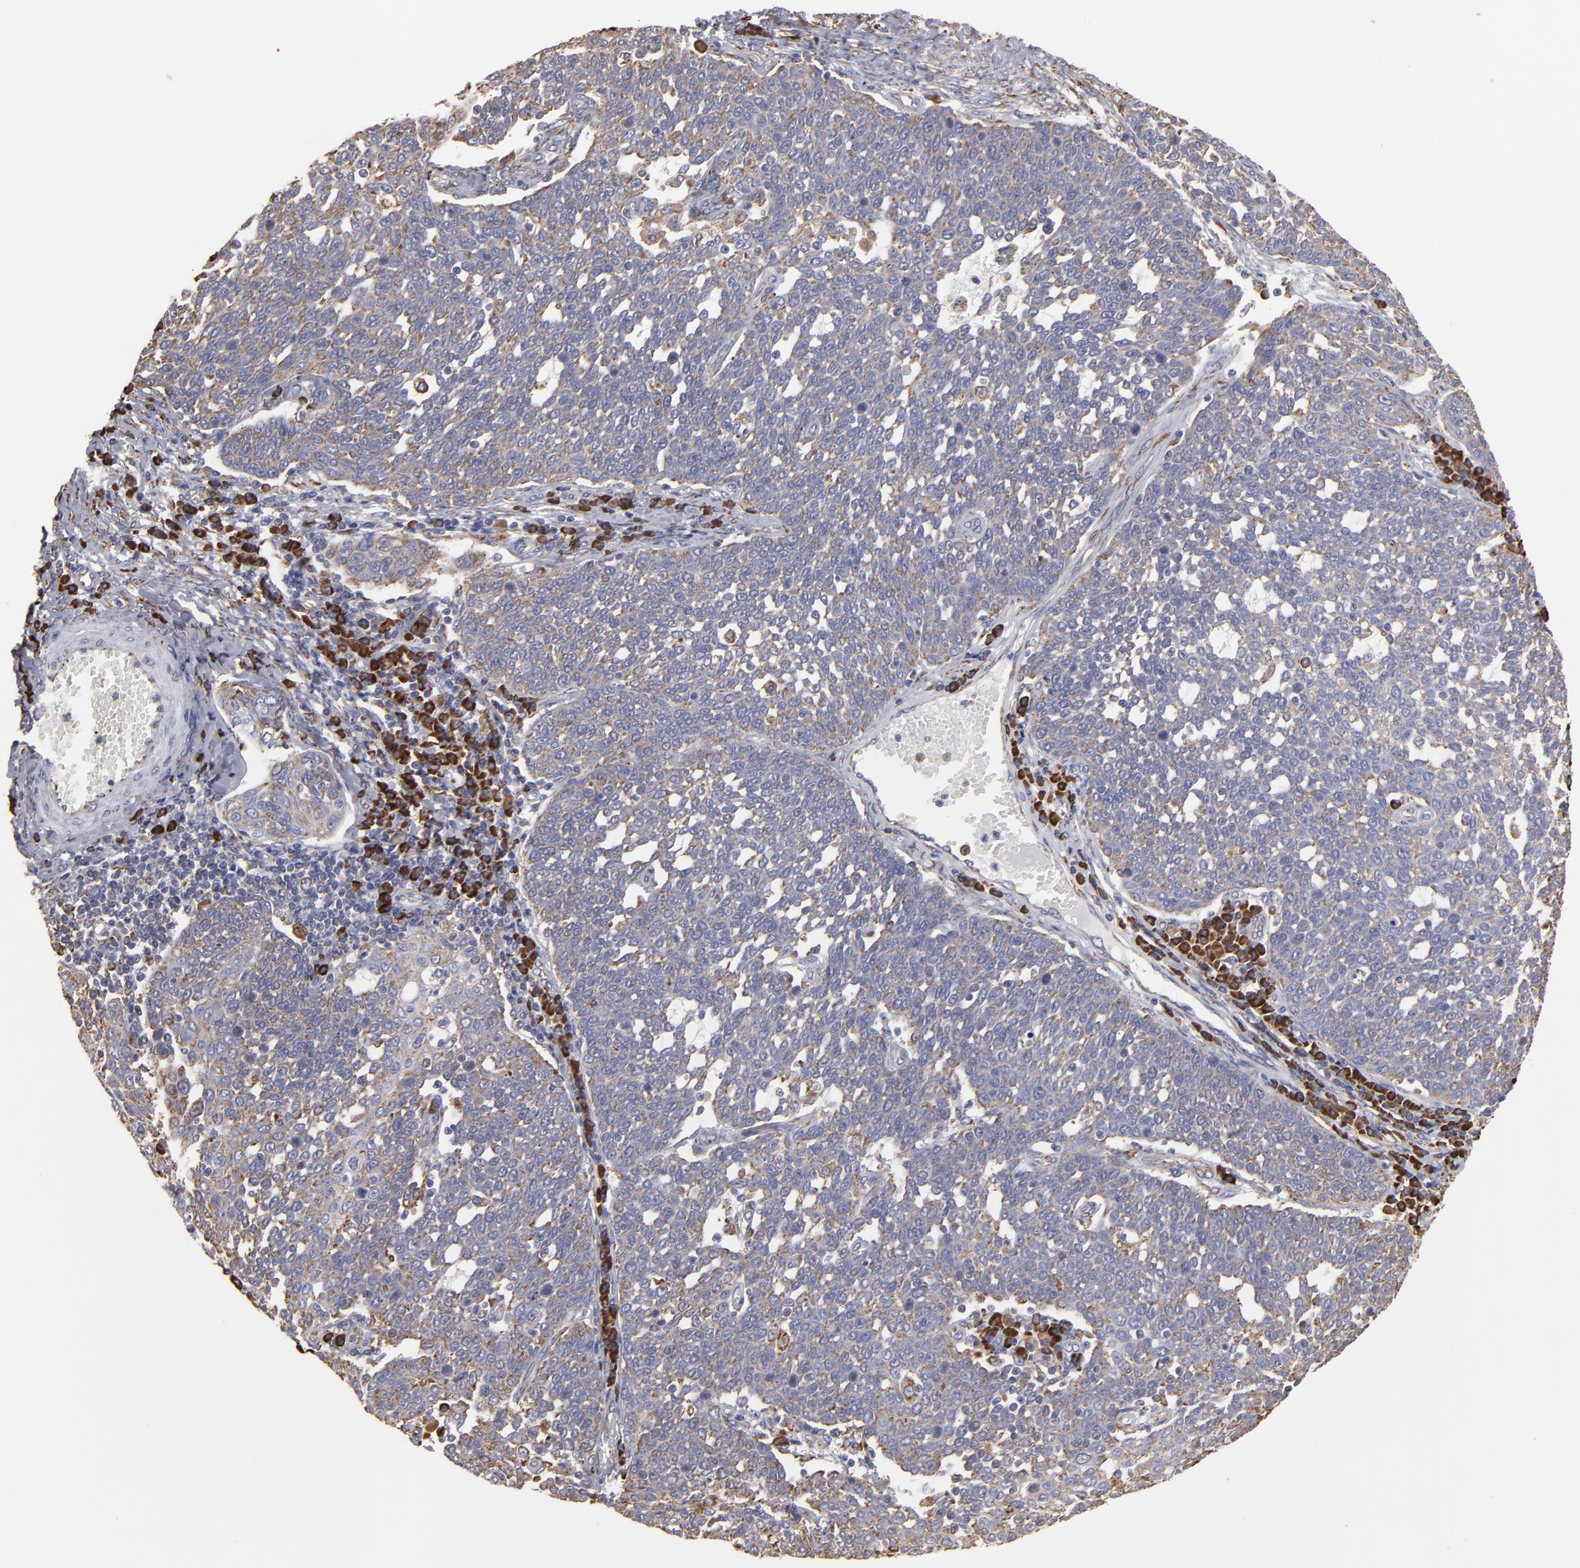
{"staining": {"intensity": "weak", "quantity": ">75%", "location": "cytoplasmic/membranous"}, "tissue": "cervical cancer", "cell_type": "Tumor cells", "image_type": "cancer", "snomed": [{"axis": "morphology", "description": "Squamous cell carcinoma, NOS"}, {"axis": "topography", "description": "Cervix"}], "caption": "Immunohistochemical staining of squamous cell carcinoma (cervical) displays weak cytoplasmic/membranous protein expression in about >75% of tumor cells. The staining is performed using DAB (3,3'-diaminobenzidine) brown chromogen to label protein expression. The nuclei are counter-stained blue using hematoxylin.", "gene": "SND1", "patient": {"sex": "female", "age": 34}}